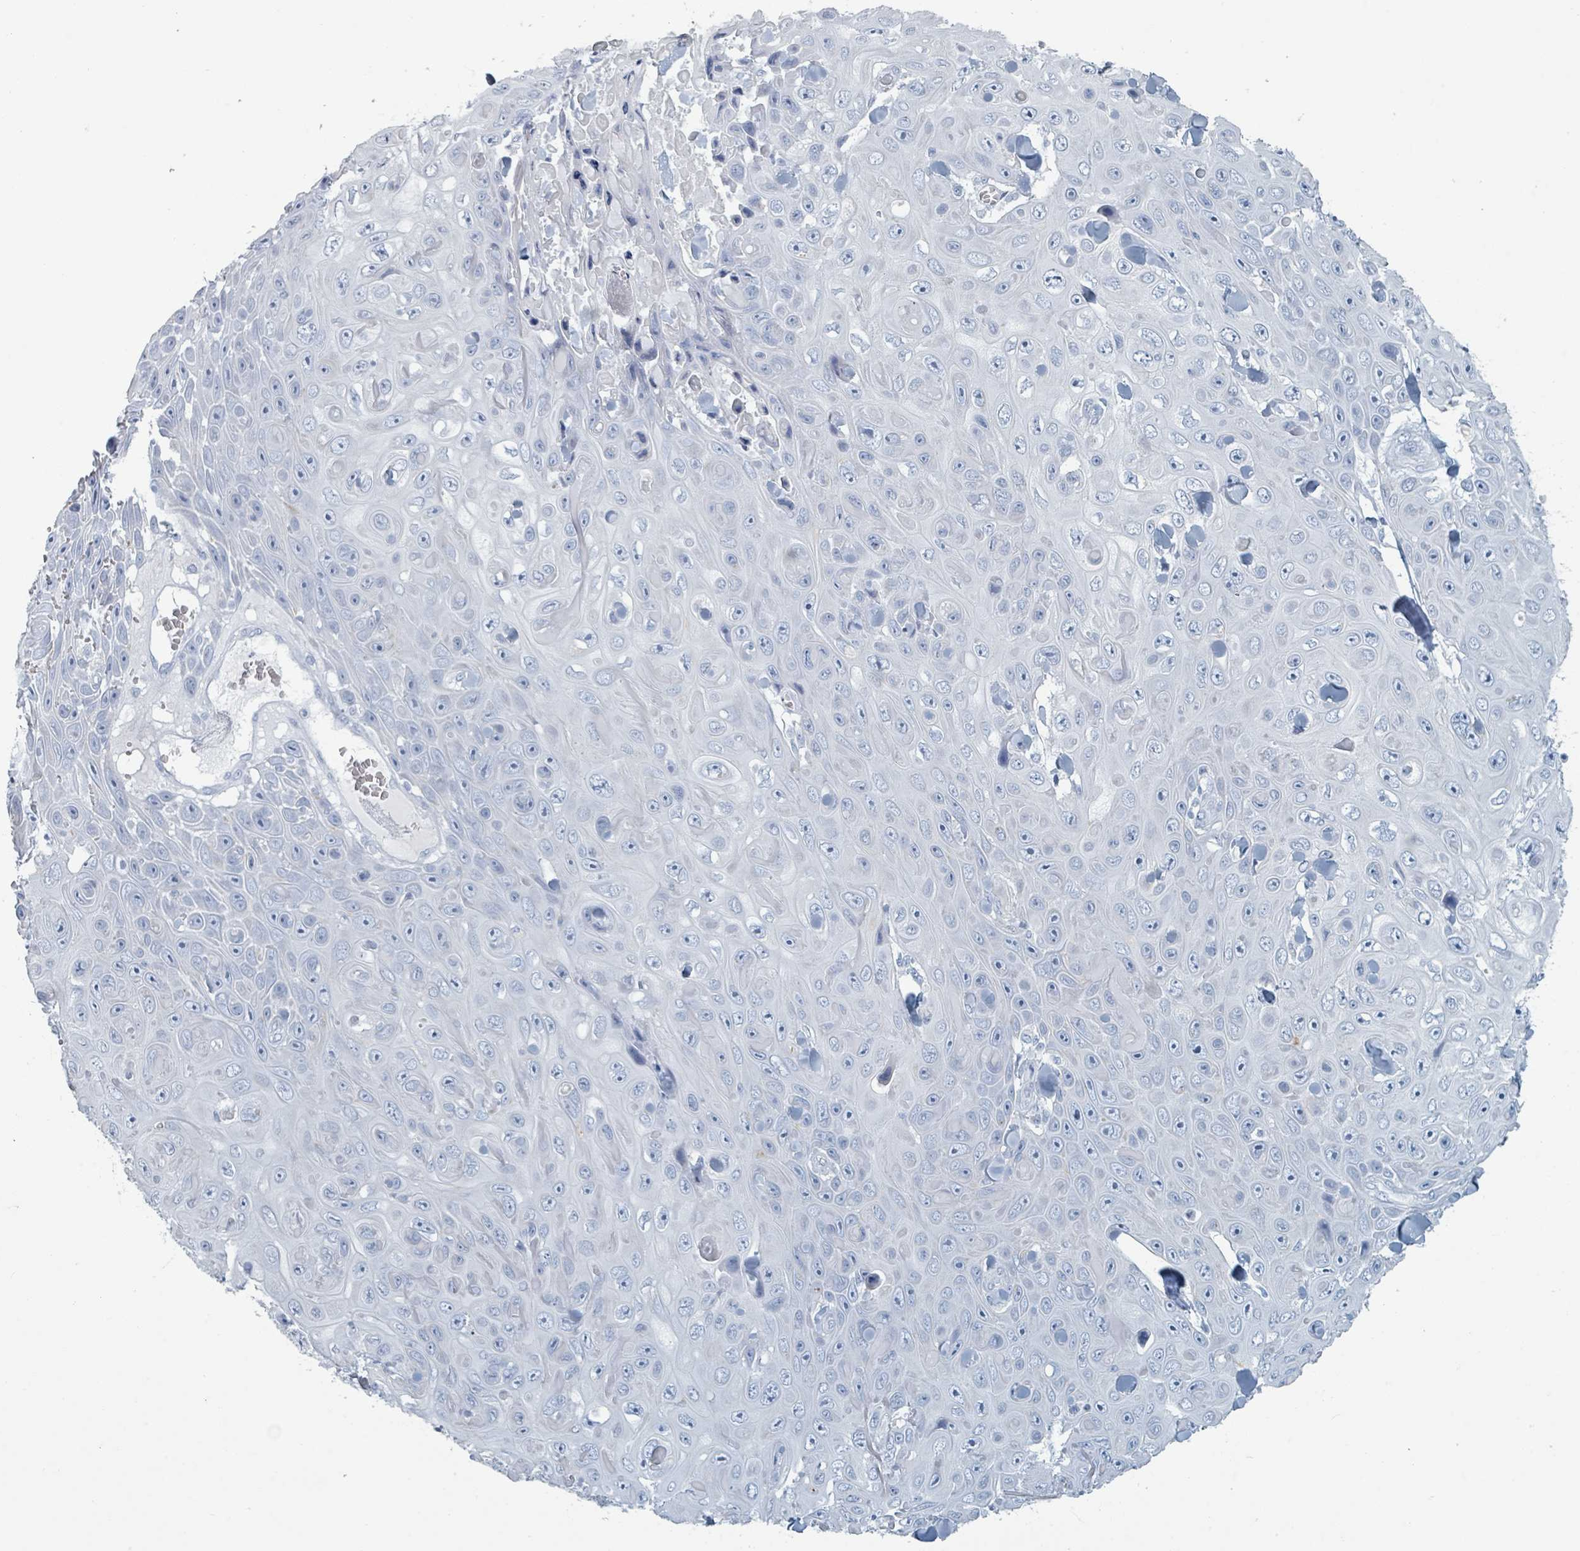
{"staining": {"intensity": "negative", "quantity": "none", "location": "none"}, "tissue": "skin cancer", "cell_type": "Tumor cells", "image_type": "cancer", "snomed": [{"axis": "morphology", "description": "Squamous cell carcinoma, NOS"}, {"axis": "topography", "description": "Skin"}], "caption": "Immunohistochemical staining of skin cancer demonstrates no significant staining in tumor cells.", "gene": "HEATR5A", "patient": {"sex": "male", "age": 82}}